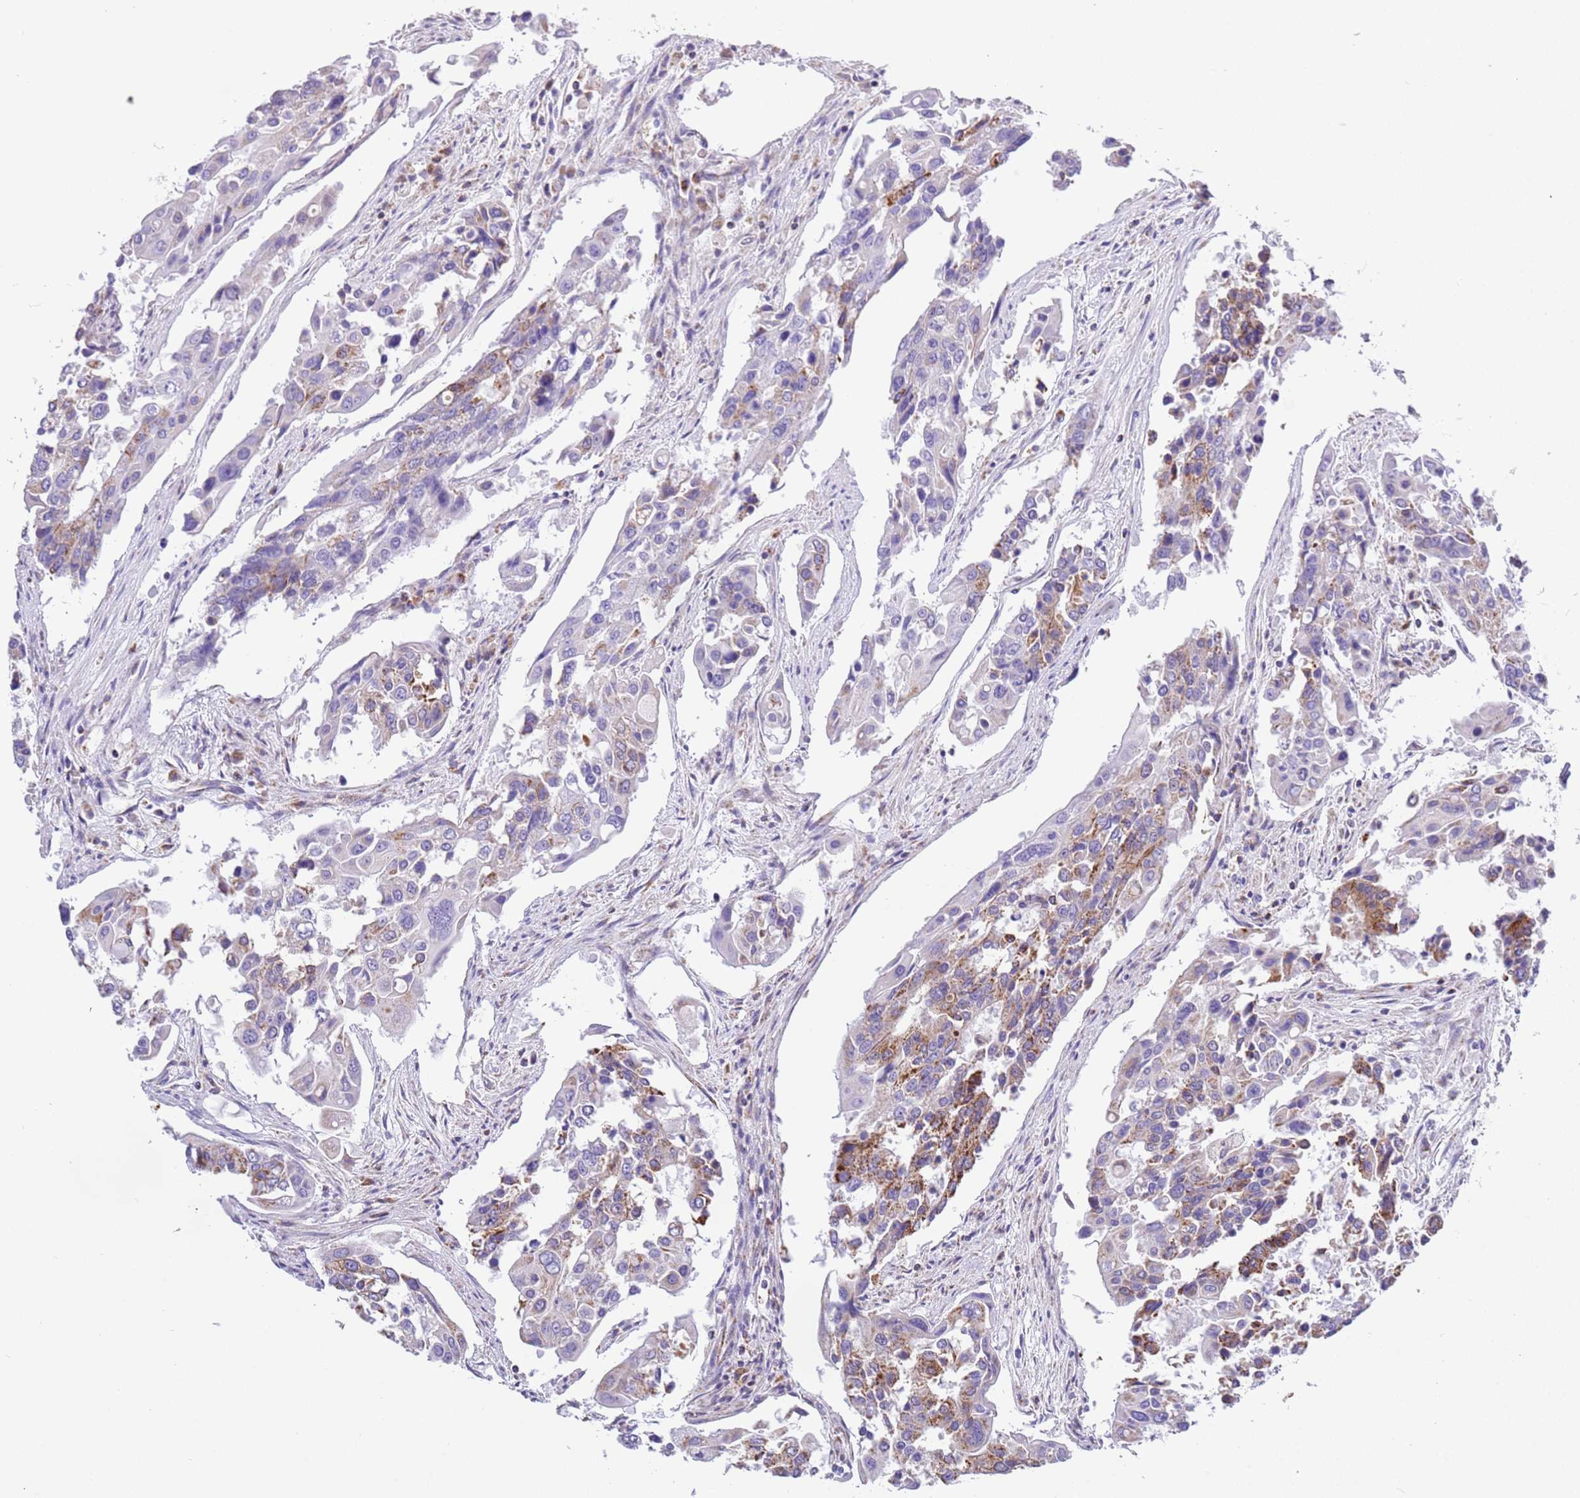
{"staining": {"intensity": "strong", "quantity": "25%-75%", "location": "cytoplasmic/membranous"}, "tissue": "colorectal cancer", "cell_type": "Tumor cells", "image_type": "cancer", "snomed": [{"axis": "morphology", "description": "Adenocarcinoma, NOS"}, {"axis": "topography", "description": "Colon"}], "caption": "Brown immunohistochemical staining in human adenocarcinoma (colorectal) exhibits strong cytoplasmic/membranous staining in about 25%-75% of tumor cells.", "gene": "SUCLG2", "patient": {"sex": "male", "age": 77}}